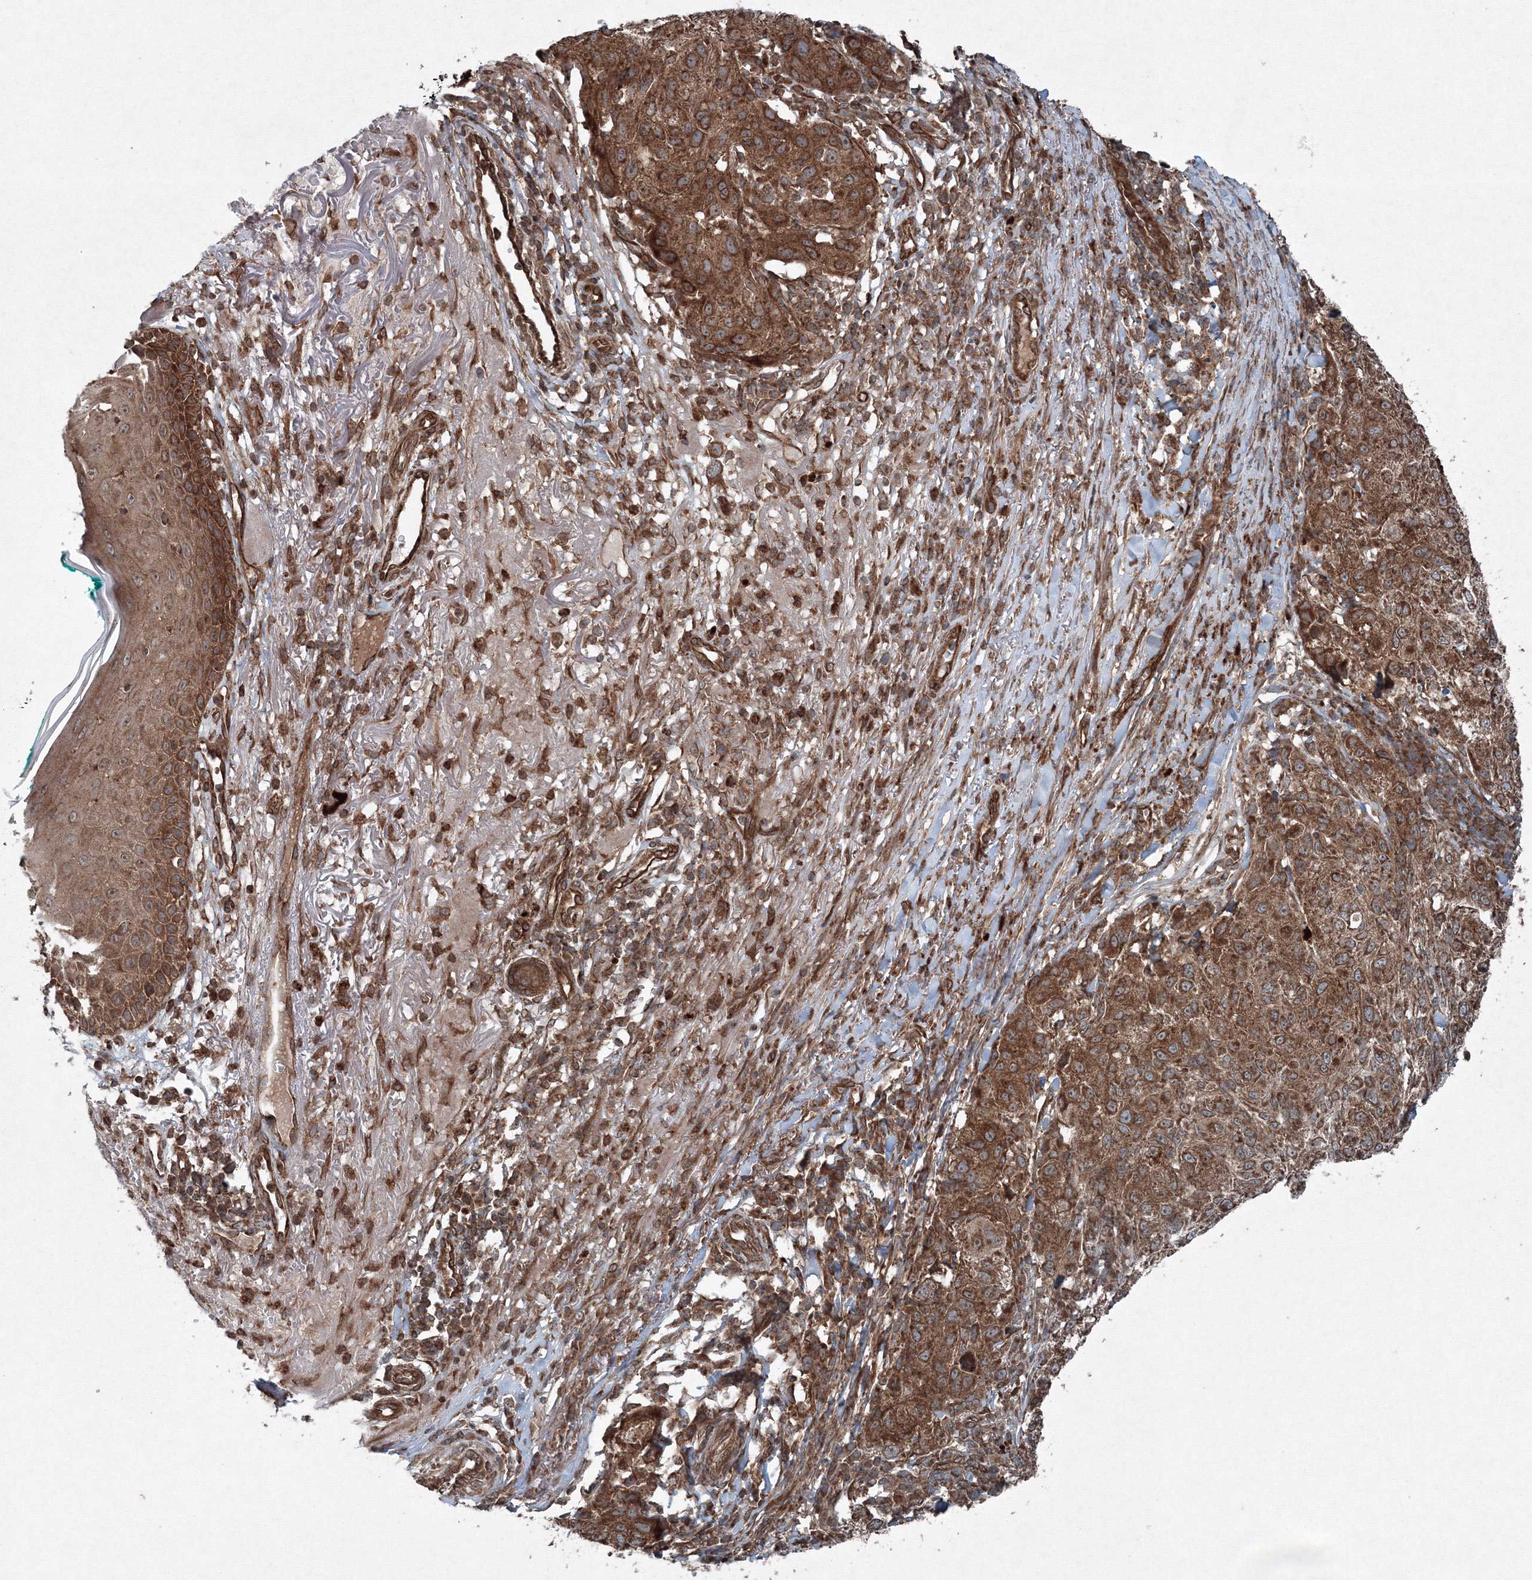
{"staining": {"intensity": "strong", "quantity": ">75%", "location": "cytoplasmic/membranous"}, "tissue": "melanoma", "cell_type": "Tumor cells", "image_type": "cancer", "snomed": [{"axis": "morphology", "description": "Necrosis, NOS"}, {"axis": "morphology", "description": "Malignant melanoma, NOS"}, {"axis": "topography", "description": "Skin"}], "caption": "The photomicrograph reveals a brown stain indicating the presence of a protein in the cytoplasmic/membranous of tumor cells in melanoma.", "gene": "COPS7B", "patient": {"sex": "female", "age": 87}}